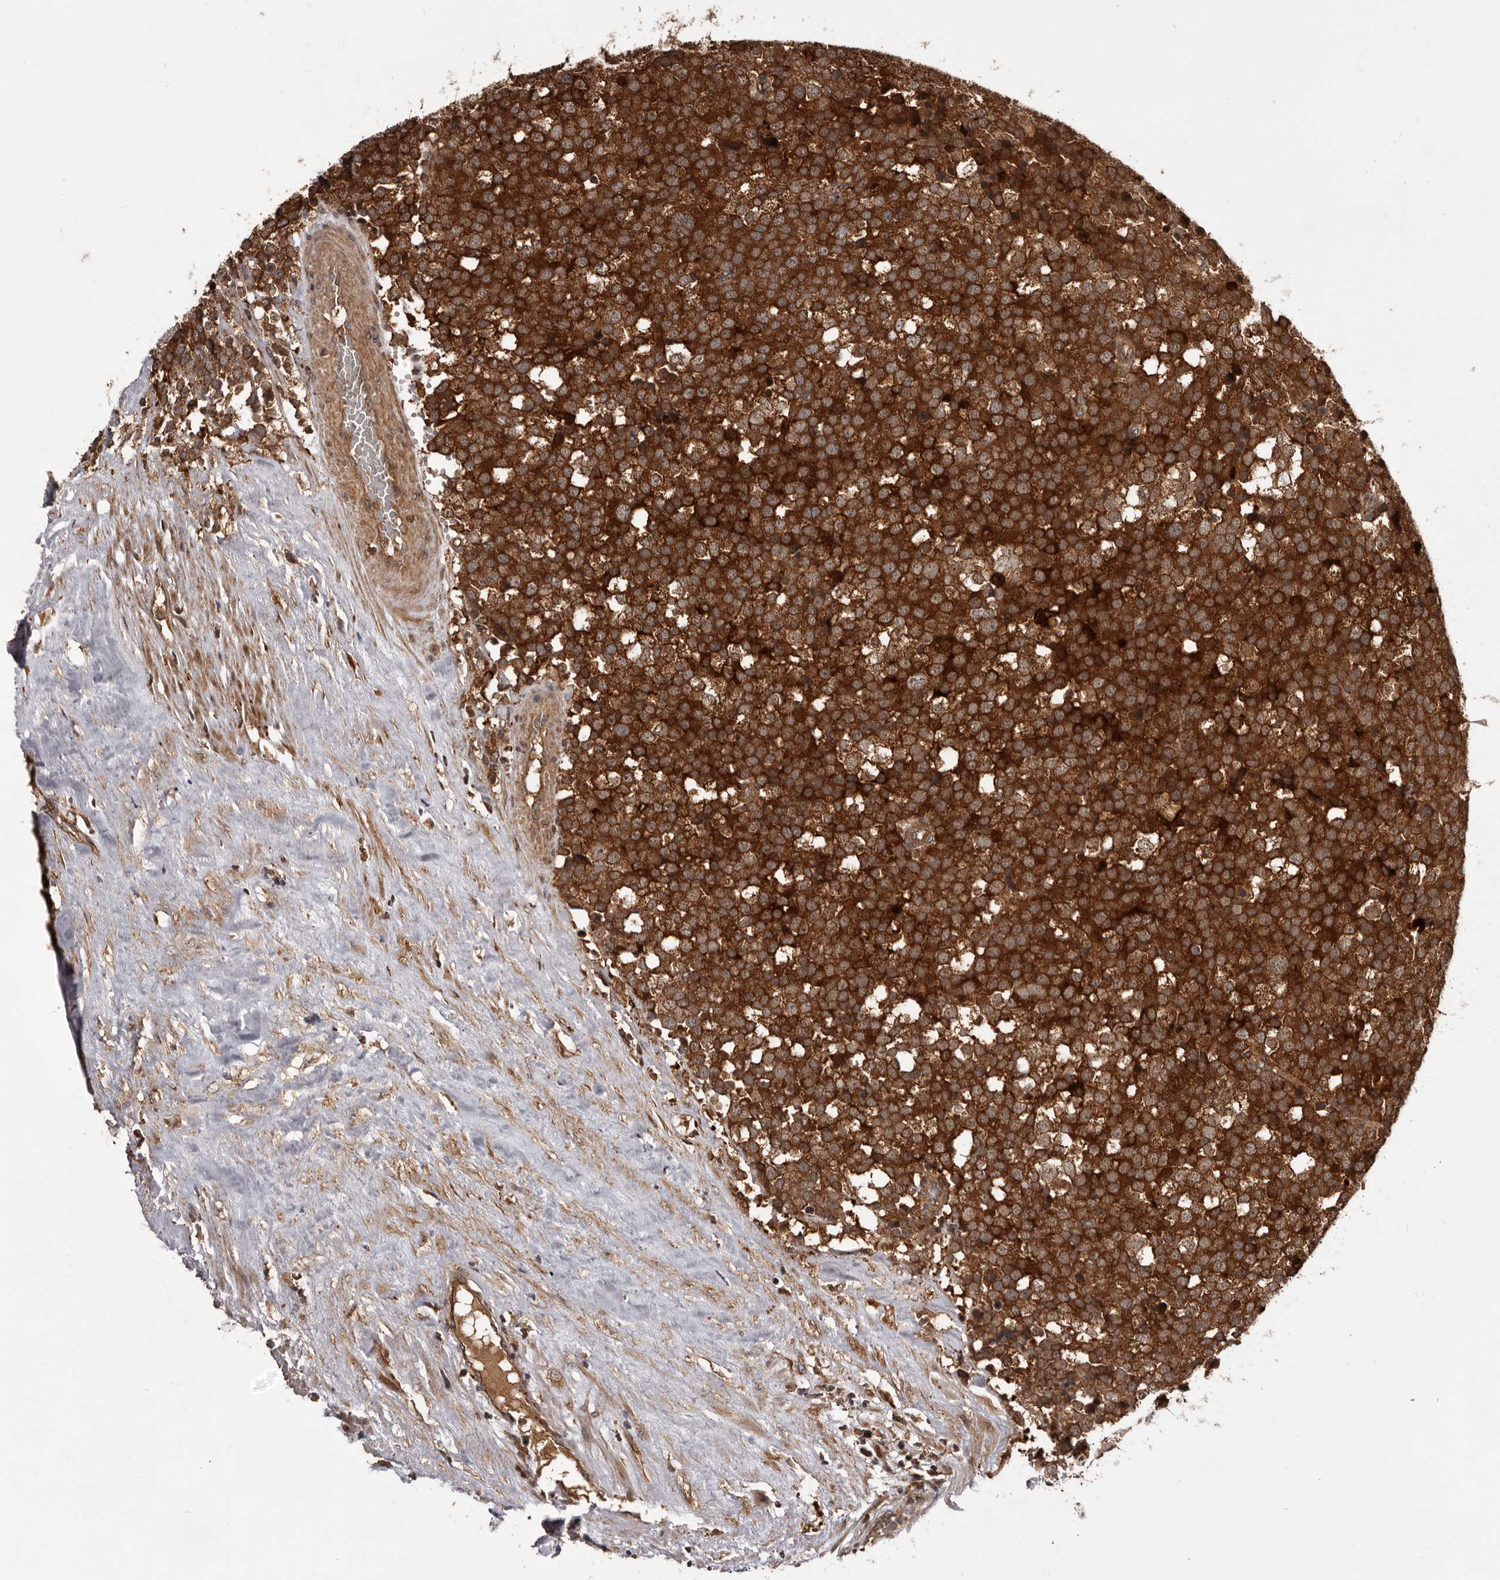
{"staining": {"intensity": "strong", "quantity": ">75%", "location": "cytoplasmic/membranous"}, "tissue": "testis cancer", "cell_type": "Tumor cells", "image_type": "cancer", "snomed": [{"axis": "morphology", "description": "Seminoma, NOS"}, {"axis": "topography", "description": "Testis"}], "caption": "Seminoma (testis) was stained to show a protein in brown. There is high levels of strong cytoplasmic/membranous positivity in about >75% of tumor cells.", "gene": "SLC22A3", "patient": {"sex": "male", "age": 71}}